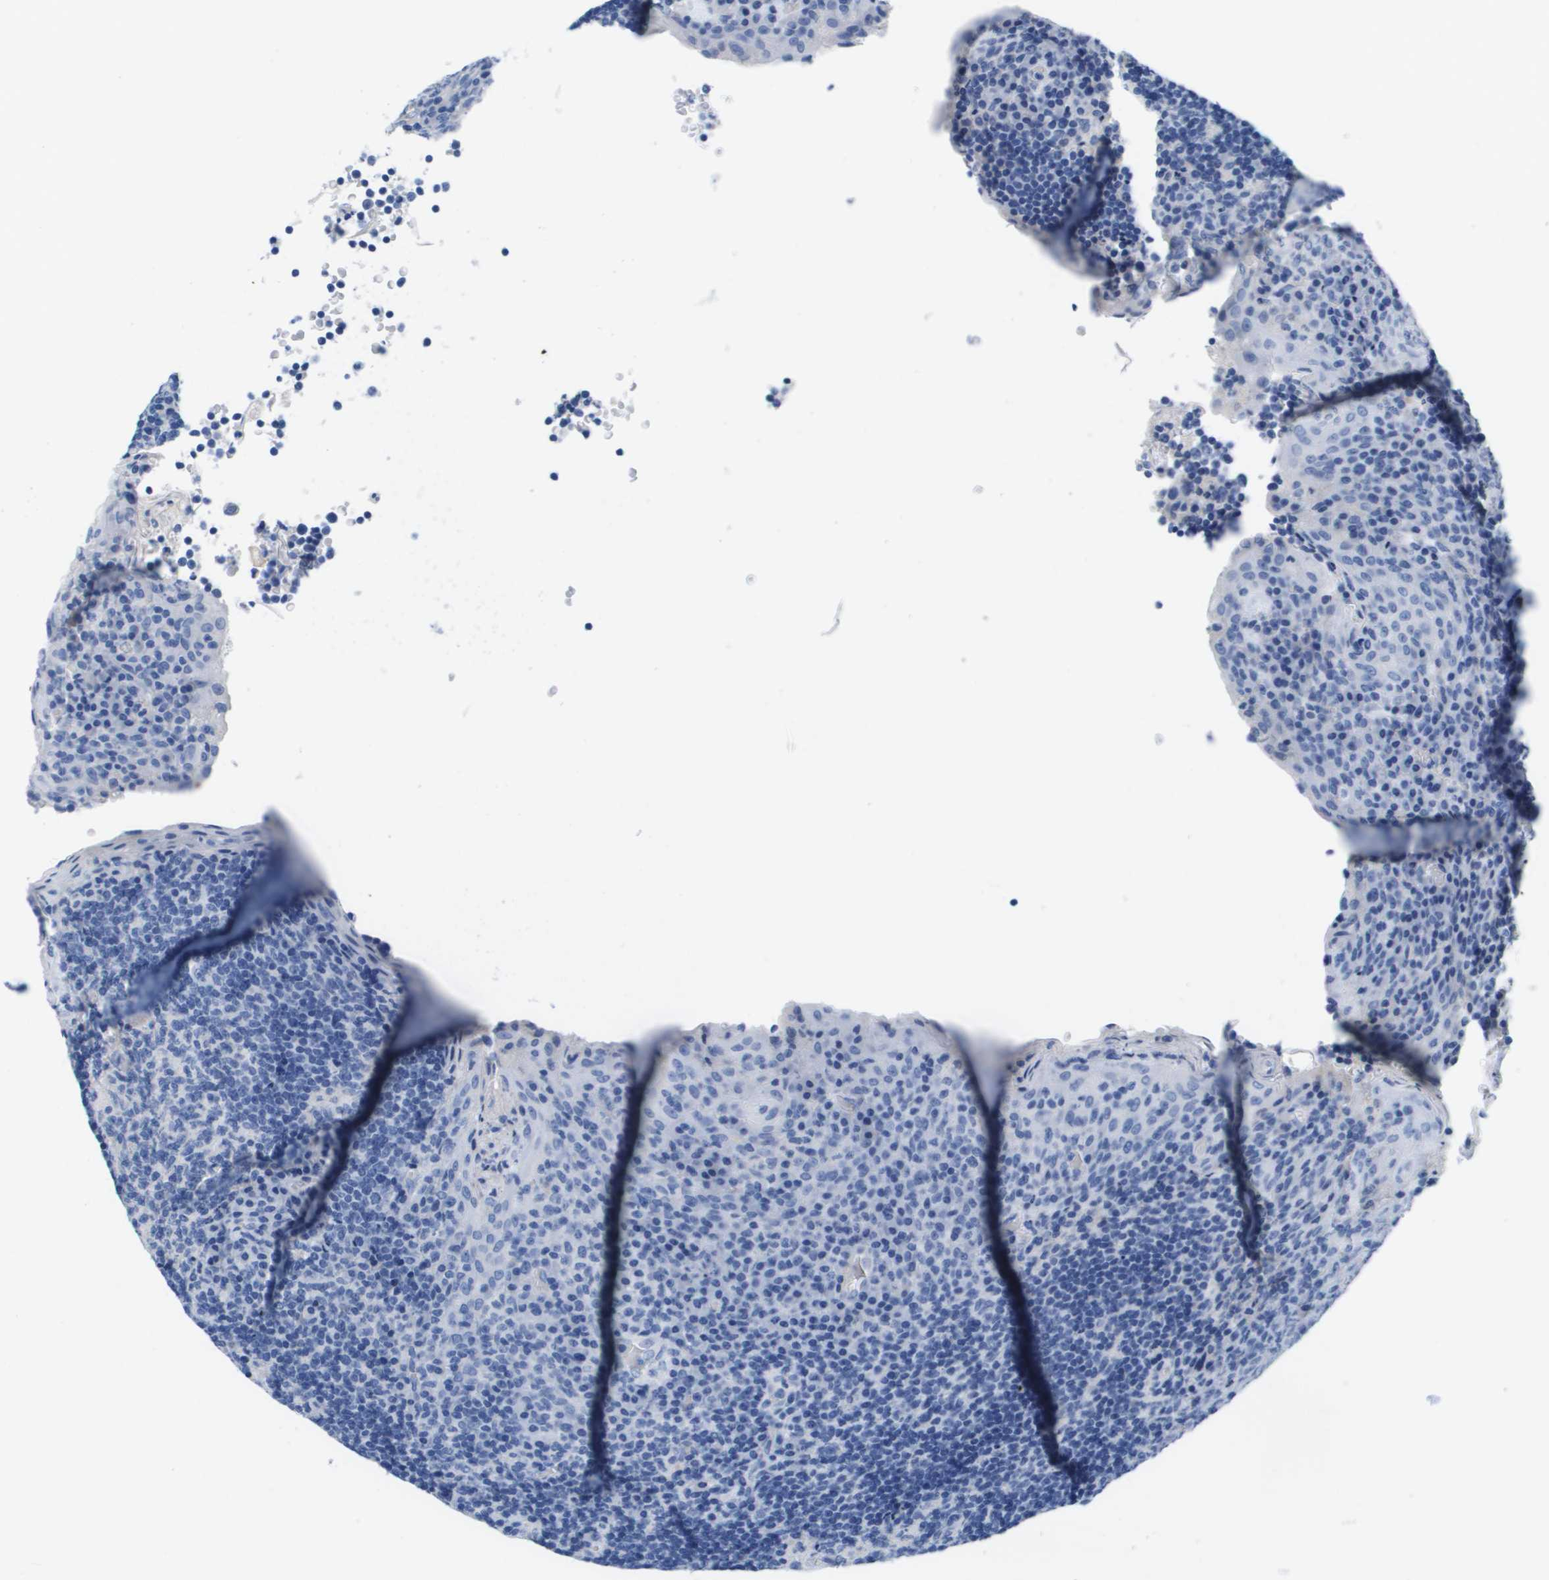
{"staining": {"intensity": "negative", "quantity": "none", "location": "none"}, "tissue": "tonsil", "cell_type": "Germinal center cells", "image_type": "normal", "snomed": [{"axis": "morphology", "description": "Normal tissue, NOS"}, {"axis": "topography", "description": "Tonsil"}], "caption": "A photomicrograph of tonsil stained for a protein demonstrates no brown staining in germinal center cells.", "gene": "APOA1", "patient": {"sex": "male", "age": 17}}